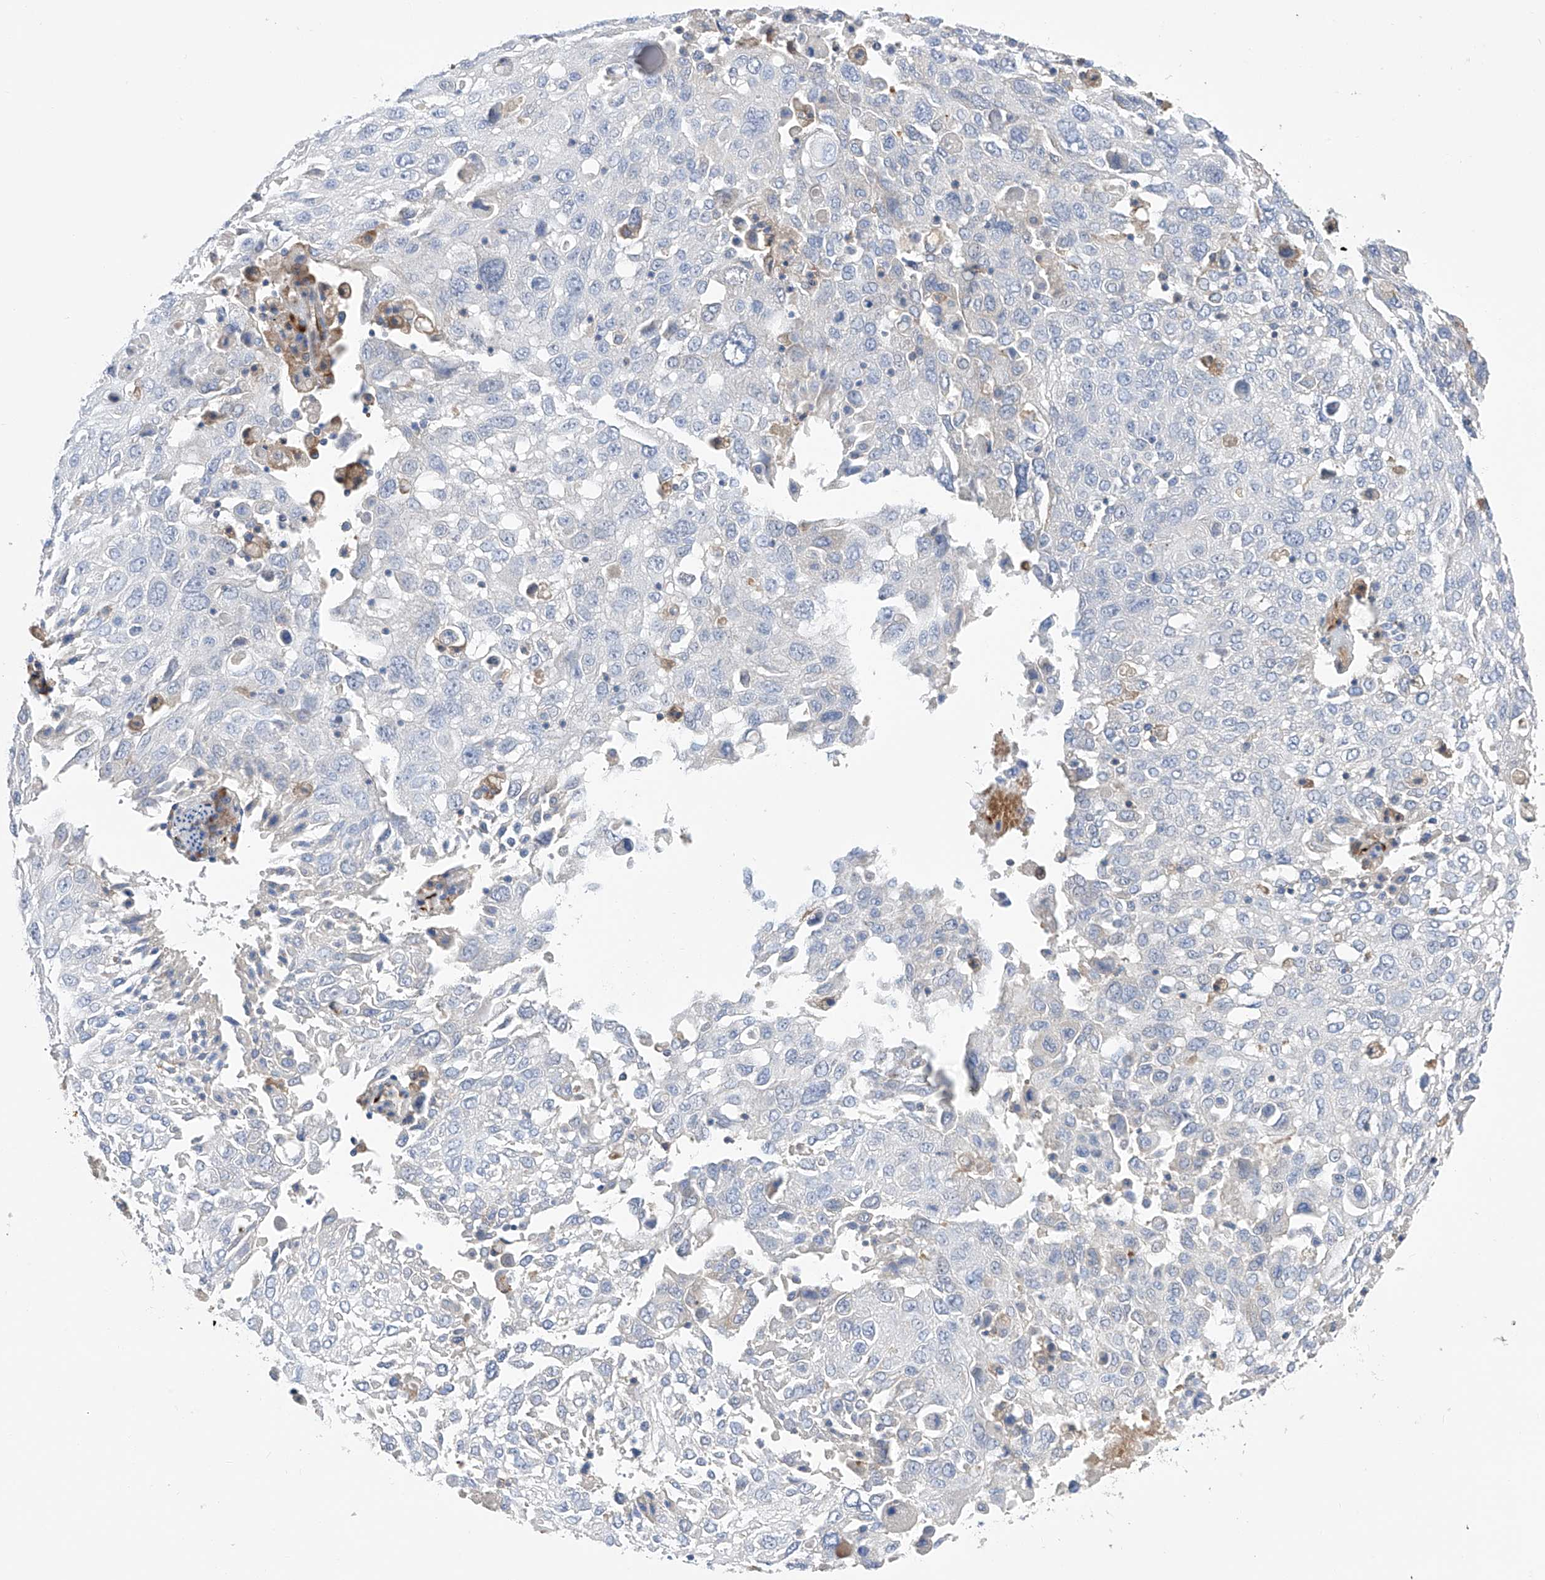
{"staining": {"intensity": "negative", "quantity": "none", "location": "none"}, "tissue": "lung cancer", "cell_type": "Tumor cells", "image_type": "cancer", "snomed": [{"axis": "morphology", "description": "Squamous cell carcinoma, NOS"}, {"axis": "topography", "description": "Lung"}], "caption": "This photomicrograph is of lung squamous cell carcinoma stained with immunohistochemistry to label a protein in brown with the nuclei are counter-stained blue. There is no staining in tumor cells. The staining was performed using DAB to visualize the protein expression in brown, while the nuclei were stained in blue with hematoxylin (Magnification: 20x).", "gene": "NFATC4", "patient": {"sex": "male", "age": 65}}